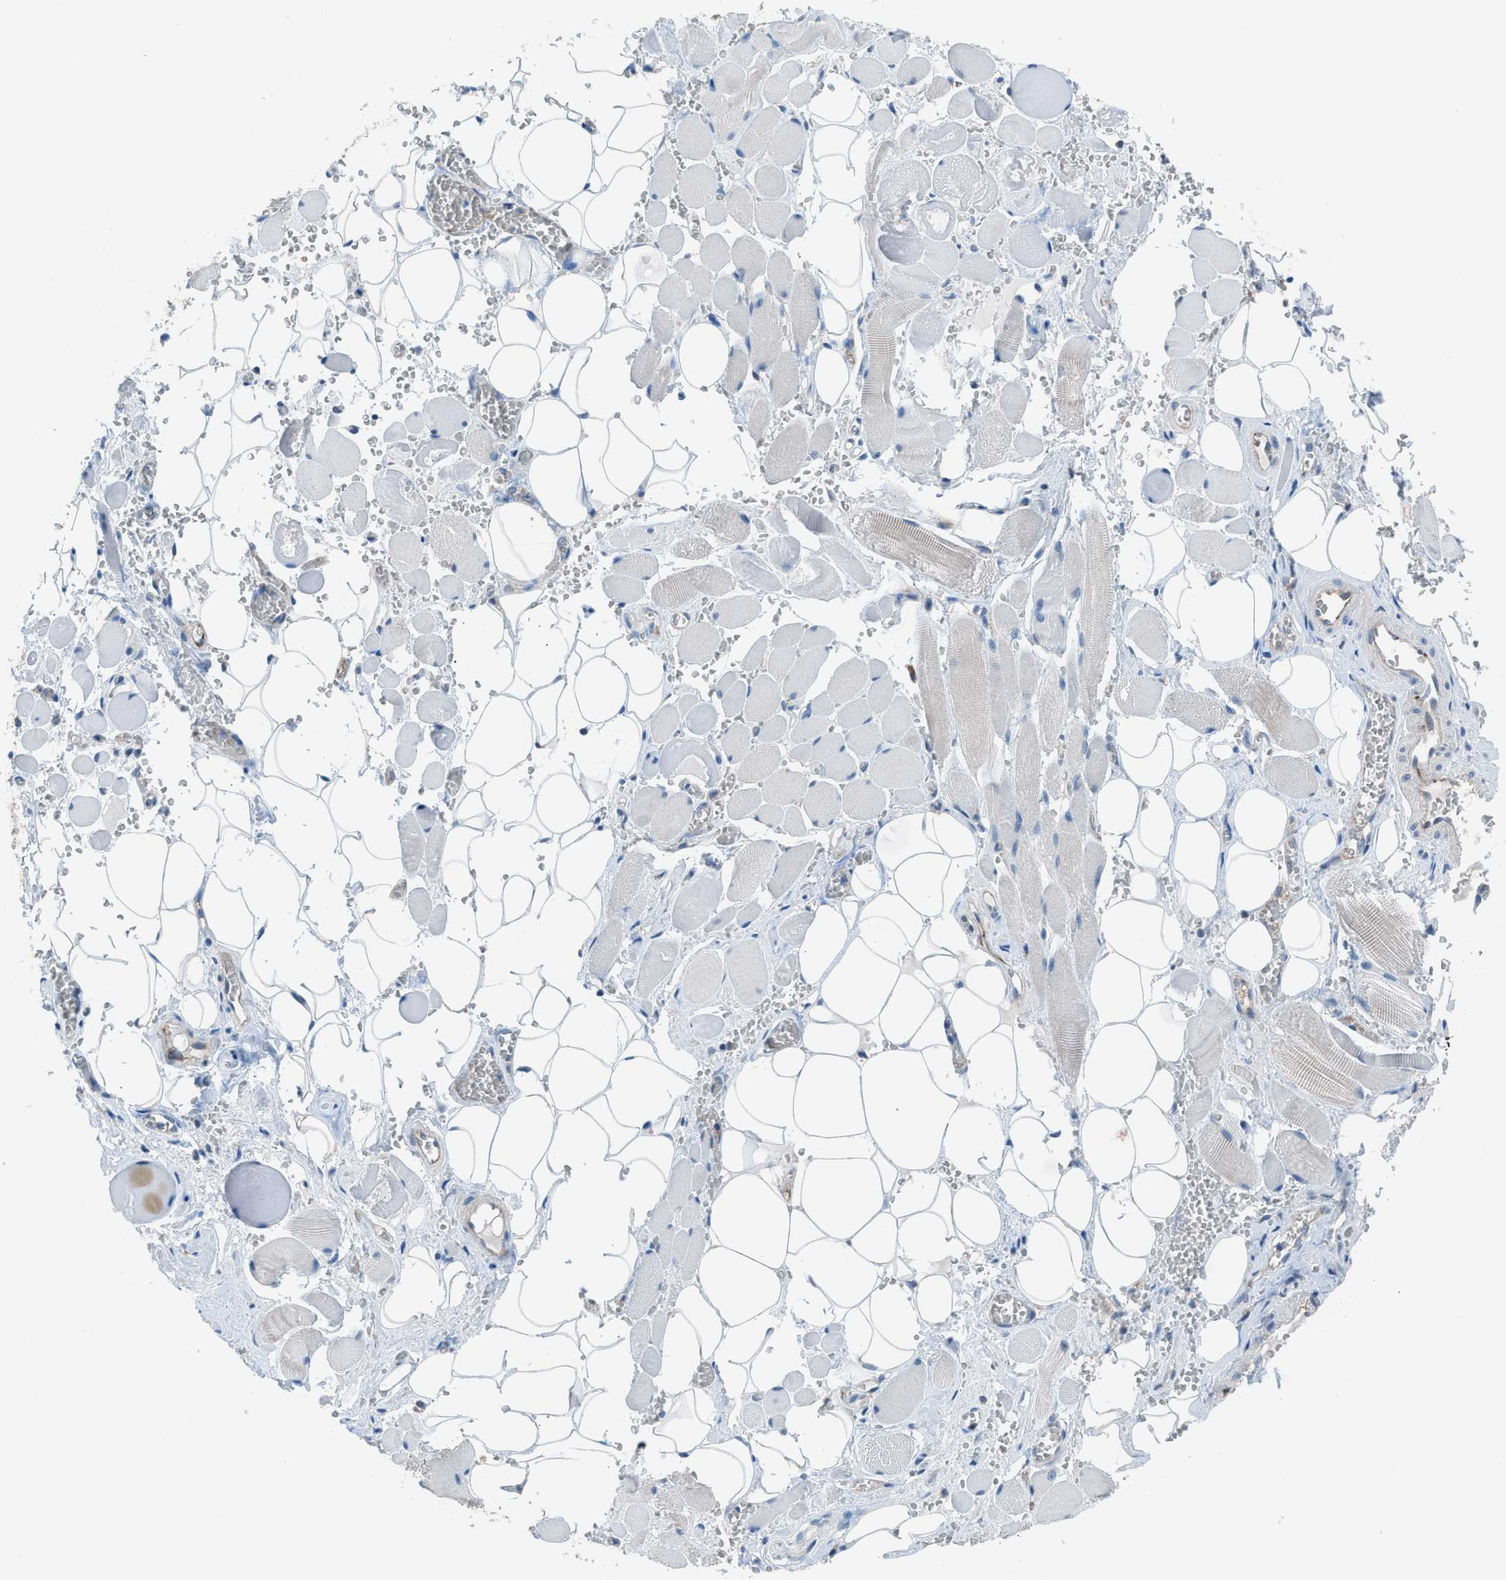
{"staining": {"intensity": "negative", "quantity": "none", "location": "none"}, "tissue": "adipose tissue", "cell_type": "Adipocytes", "image_type": "normal", "snomed": [{"axis": "morphology", "description": "Squamous cell carcinoma, NOS"}, {"axis": "topography", "description": "Oral tissue"}, {"axis": "topography", "description": "Head-Neck"}], "caption": "Immunohistochemical staining of normal adipose tissue reveals no significant staining in adipocytes.", "gene": "HEG1", "patient": {"sex": "female", "age": 50}}